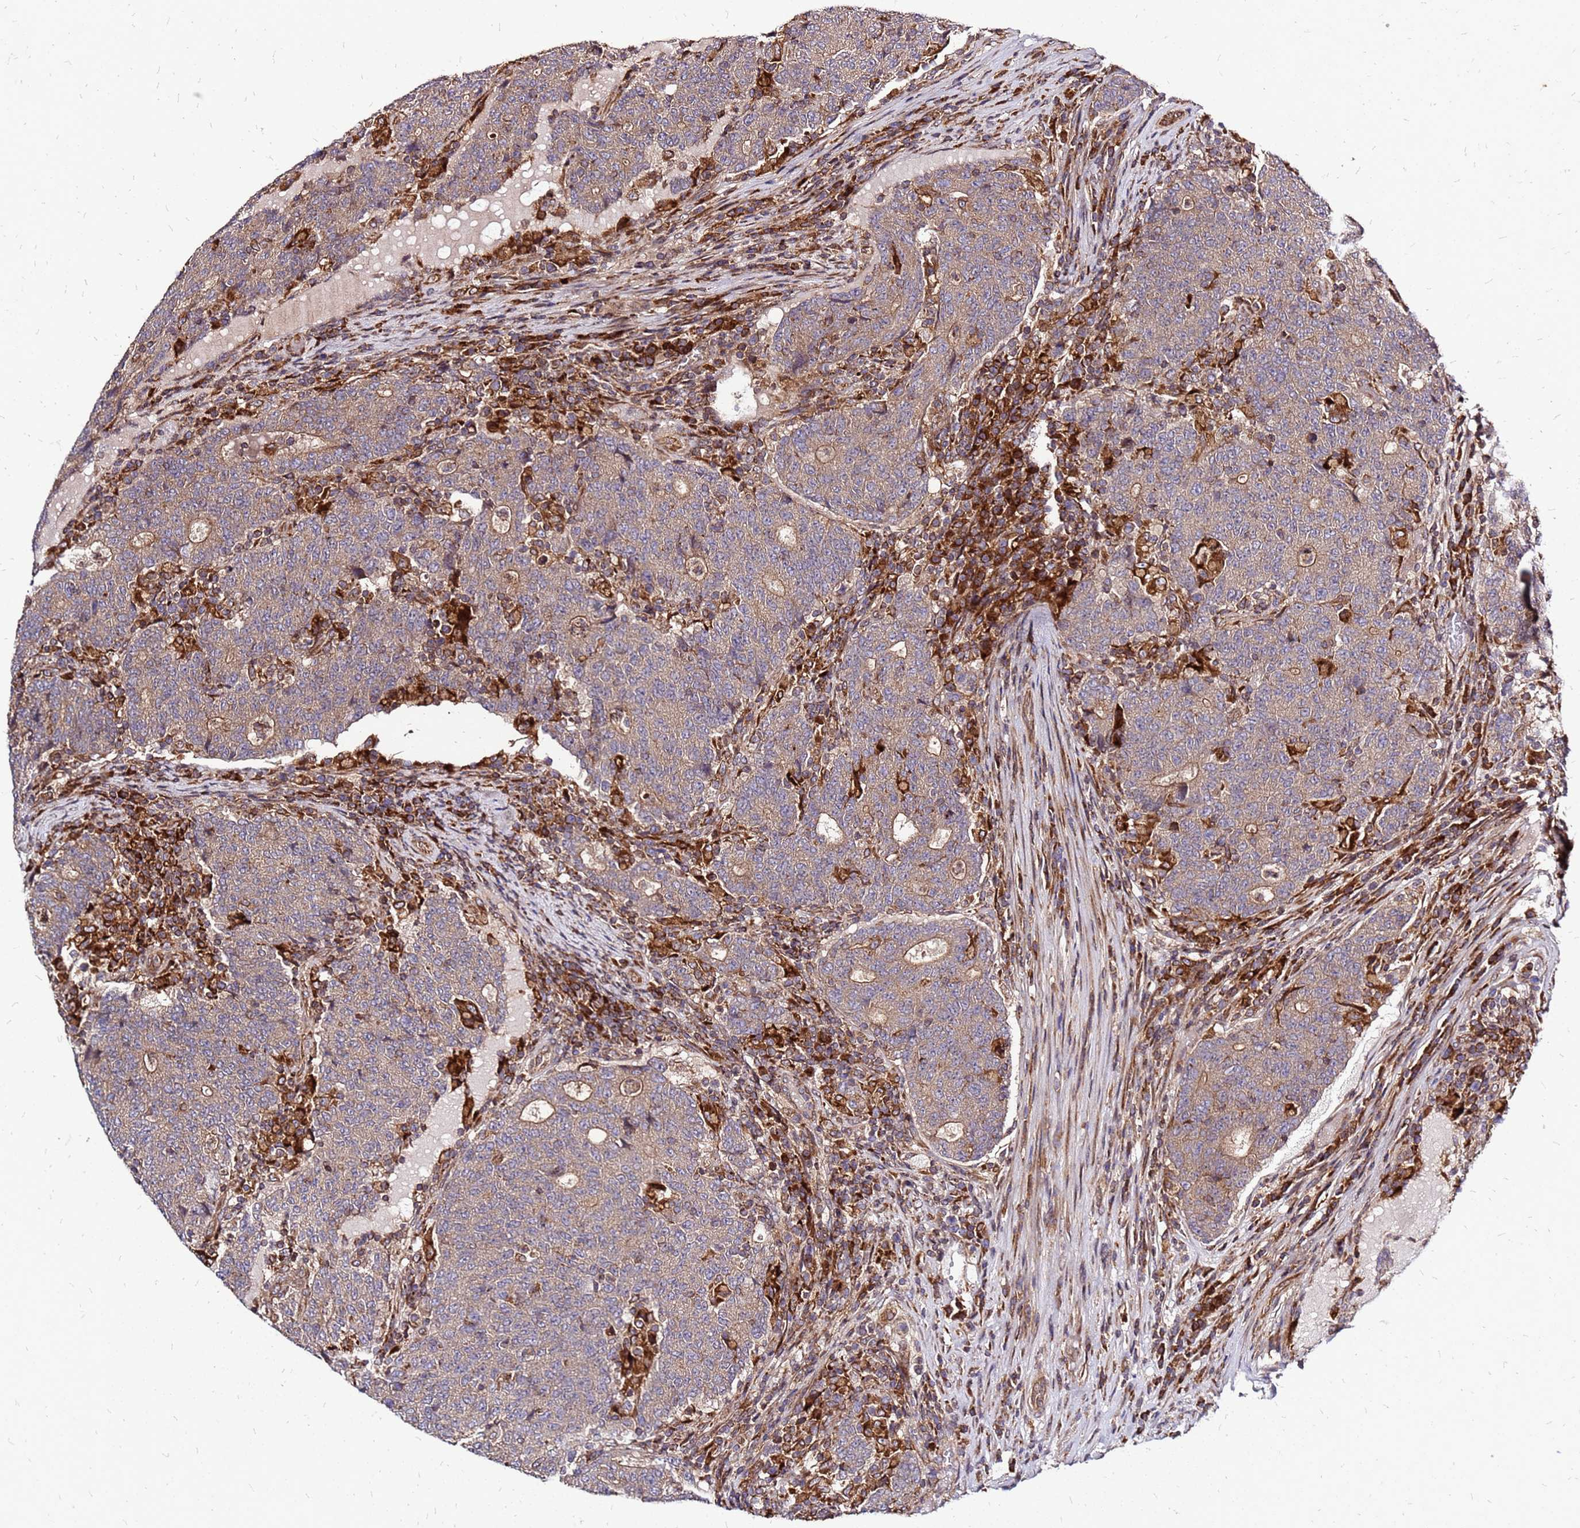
{"staining": {"intensity": "weak", "quantity": ">75%", "location": "cytoplasmic/membranous"}, "tissue": "colorectal cancer", "cell_type": "Tumor cells", "image_type": "cancer", "snomed": [{"axis": "morphology", "description": "Adenocarcinoma, NOS"}, {"axis": "topography", "description": "Colon"}], "caption": "Tumor cells display low levels of weak cytoplasmic/membranous staining in about >75% of cells in human colorectal cancer (adenocarcinoma).", "gene": "CYBC1", "patient": {"sex": "female", "age": 75}}